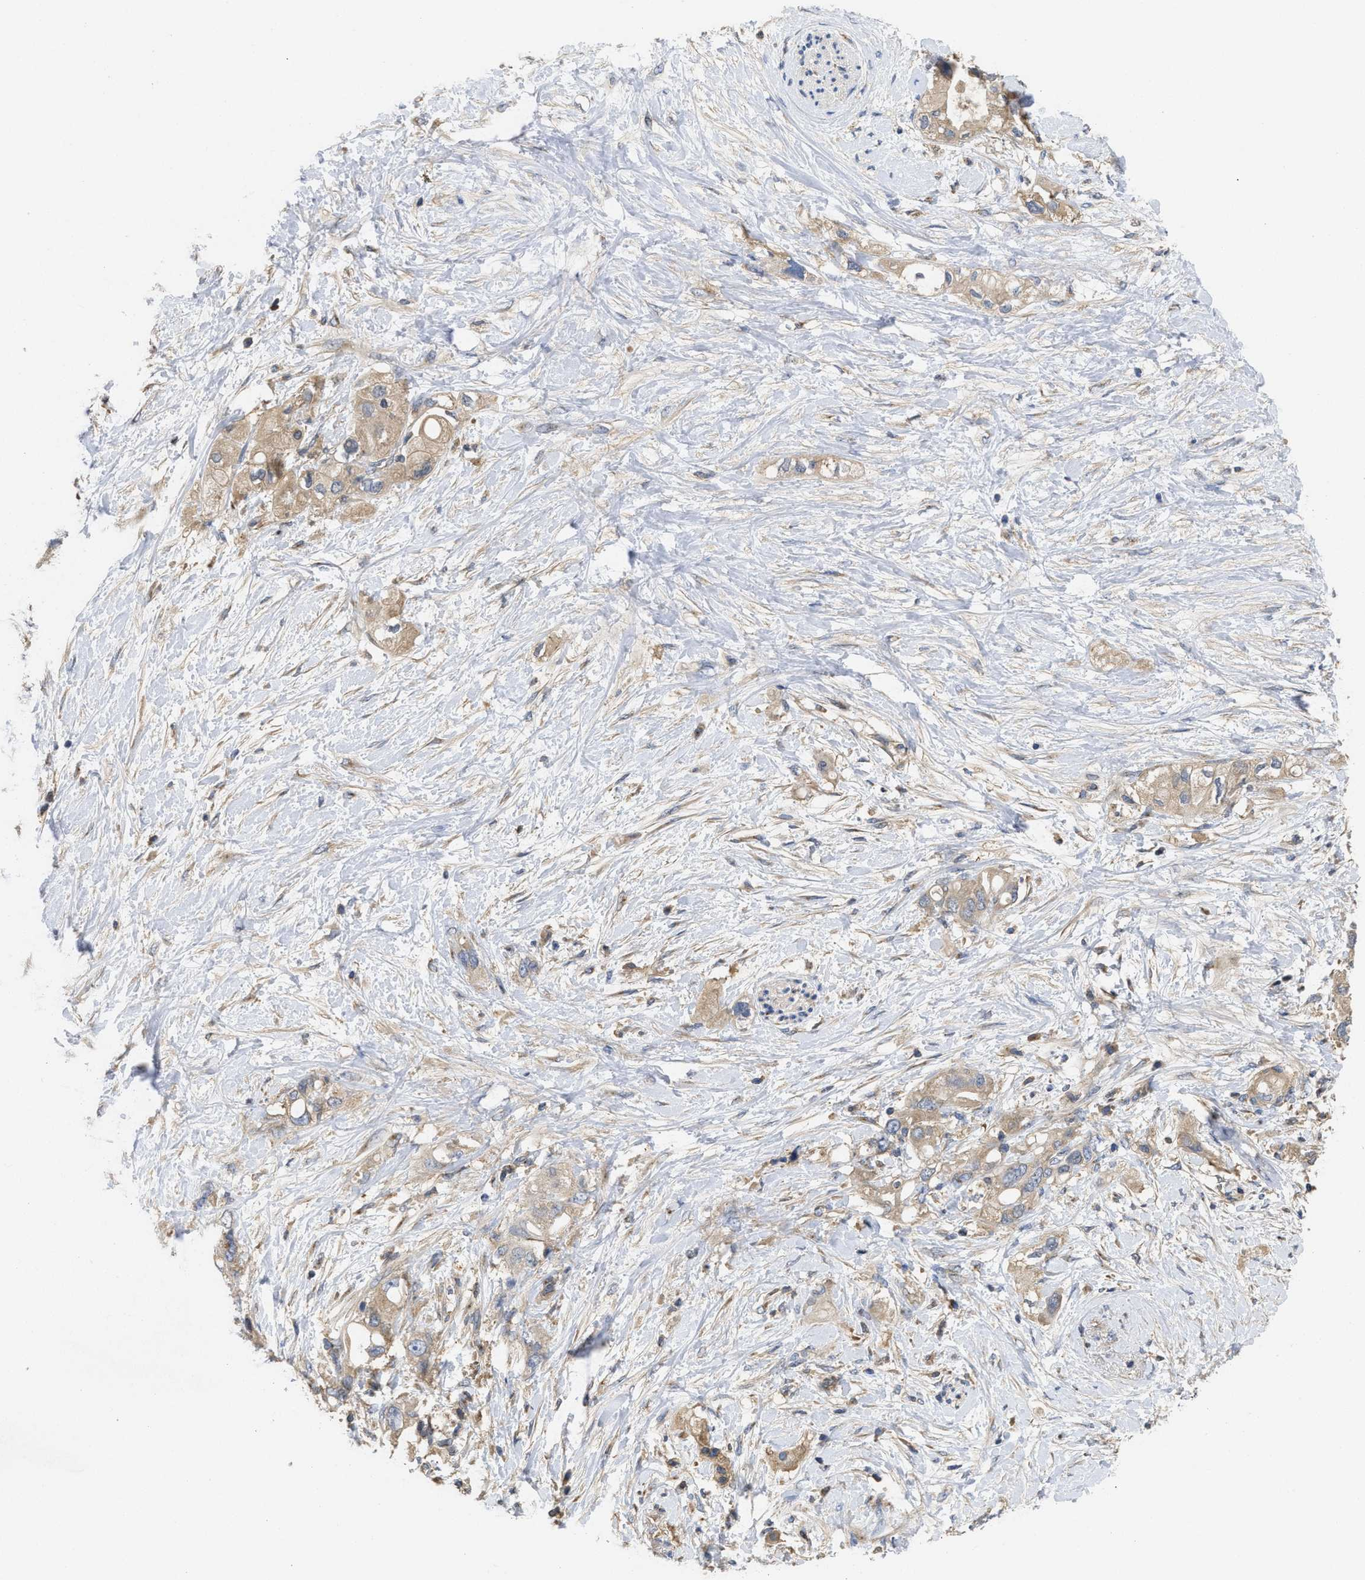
{"staining": {"intensity": "weak", "quantity": ">75%", "location": "cytoplasmic/membranous"}, "tissue": "pancreatic cancer", "cell_type": "Tumor cells", "image_type": "cancer", "snomed": [{"axis": "morphology", "description": "Adenocarcinoma, NOS"}, {"axis": "topography", "description": "Pancreas"}], "caption": "A photomicrograph of human pancreatic cancer (adenocarcinoma) stained for a protein demonstrates weak cytoplasmic/membranous brown staining in tumor cells.", "gene": "RNF216", "patient": {"sex": "female", "age": 56}}